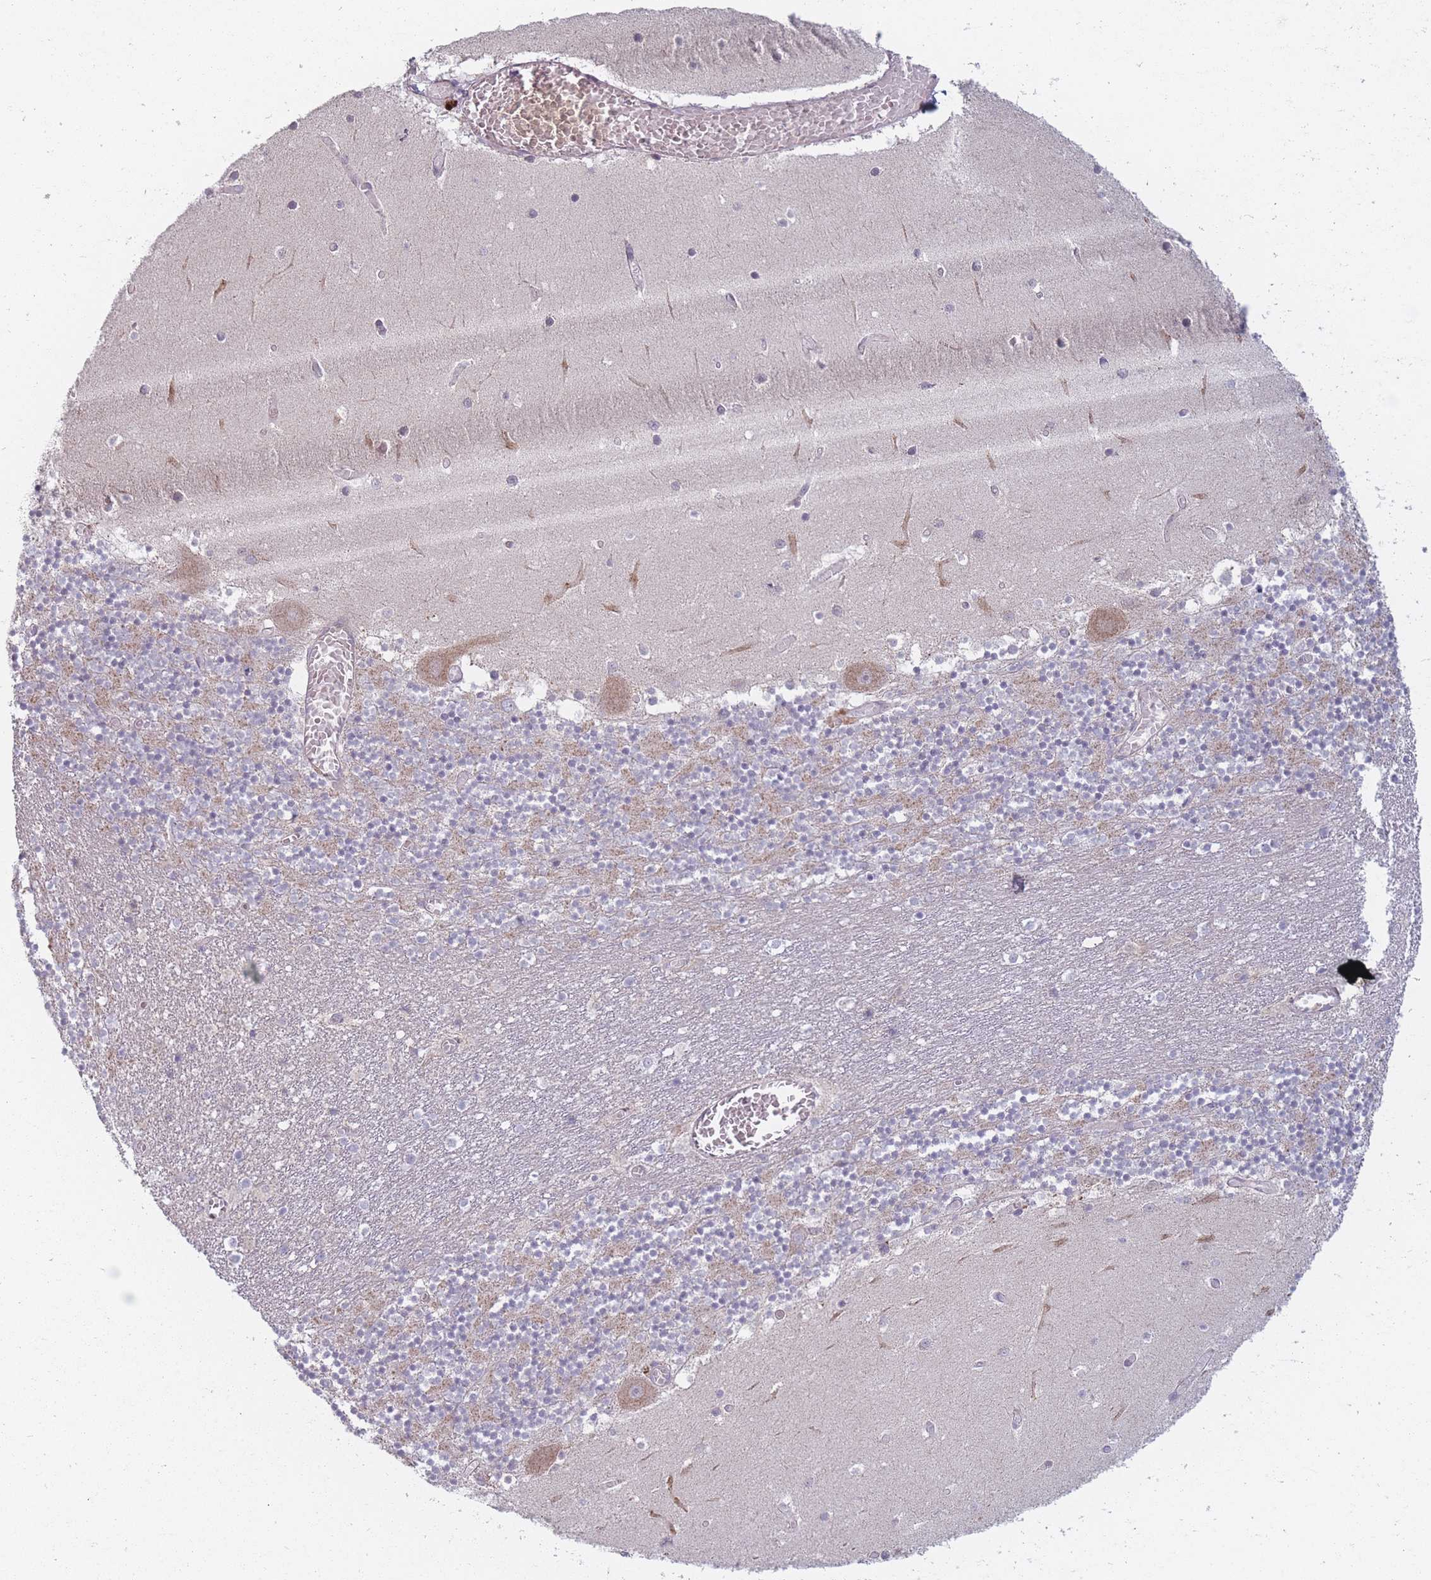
{"staining": {"intensity": "weak", "quantity": "25%-75%", "location": "cytoplasmic/membranous"}, "tissue": "cerebellum", "cell_type": "Cells in granular layer", "image_type": "normal", "snomed": [{"axis": "morphology", "description": "Normal tissue, NOS"}, {"axis": "topography", "description": "Cerebellum"}], "caption": "Unremarkable cerebellum displays weak cytoplasmic/membranous positivity in about 25%-75% of cells in granular layer (Brightfield microscopy of DAB IHC at high magnification)..", "gene": "PEX11B", "patient": {"sex": "female", "age": 28}}